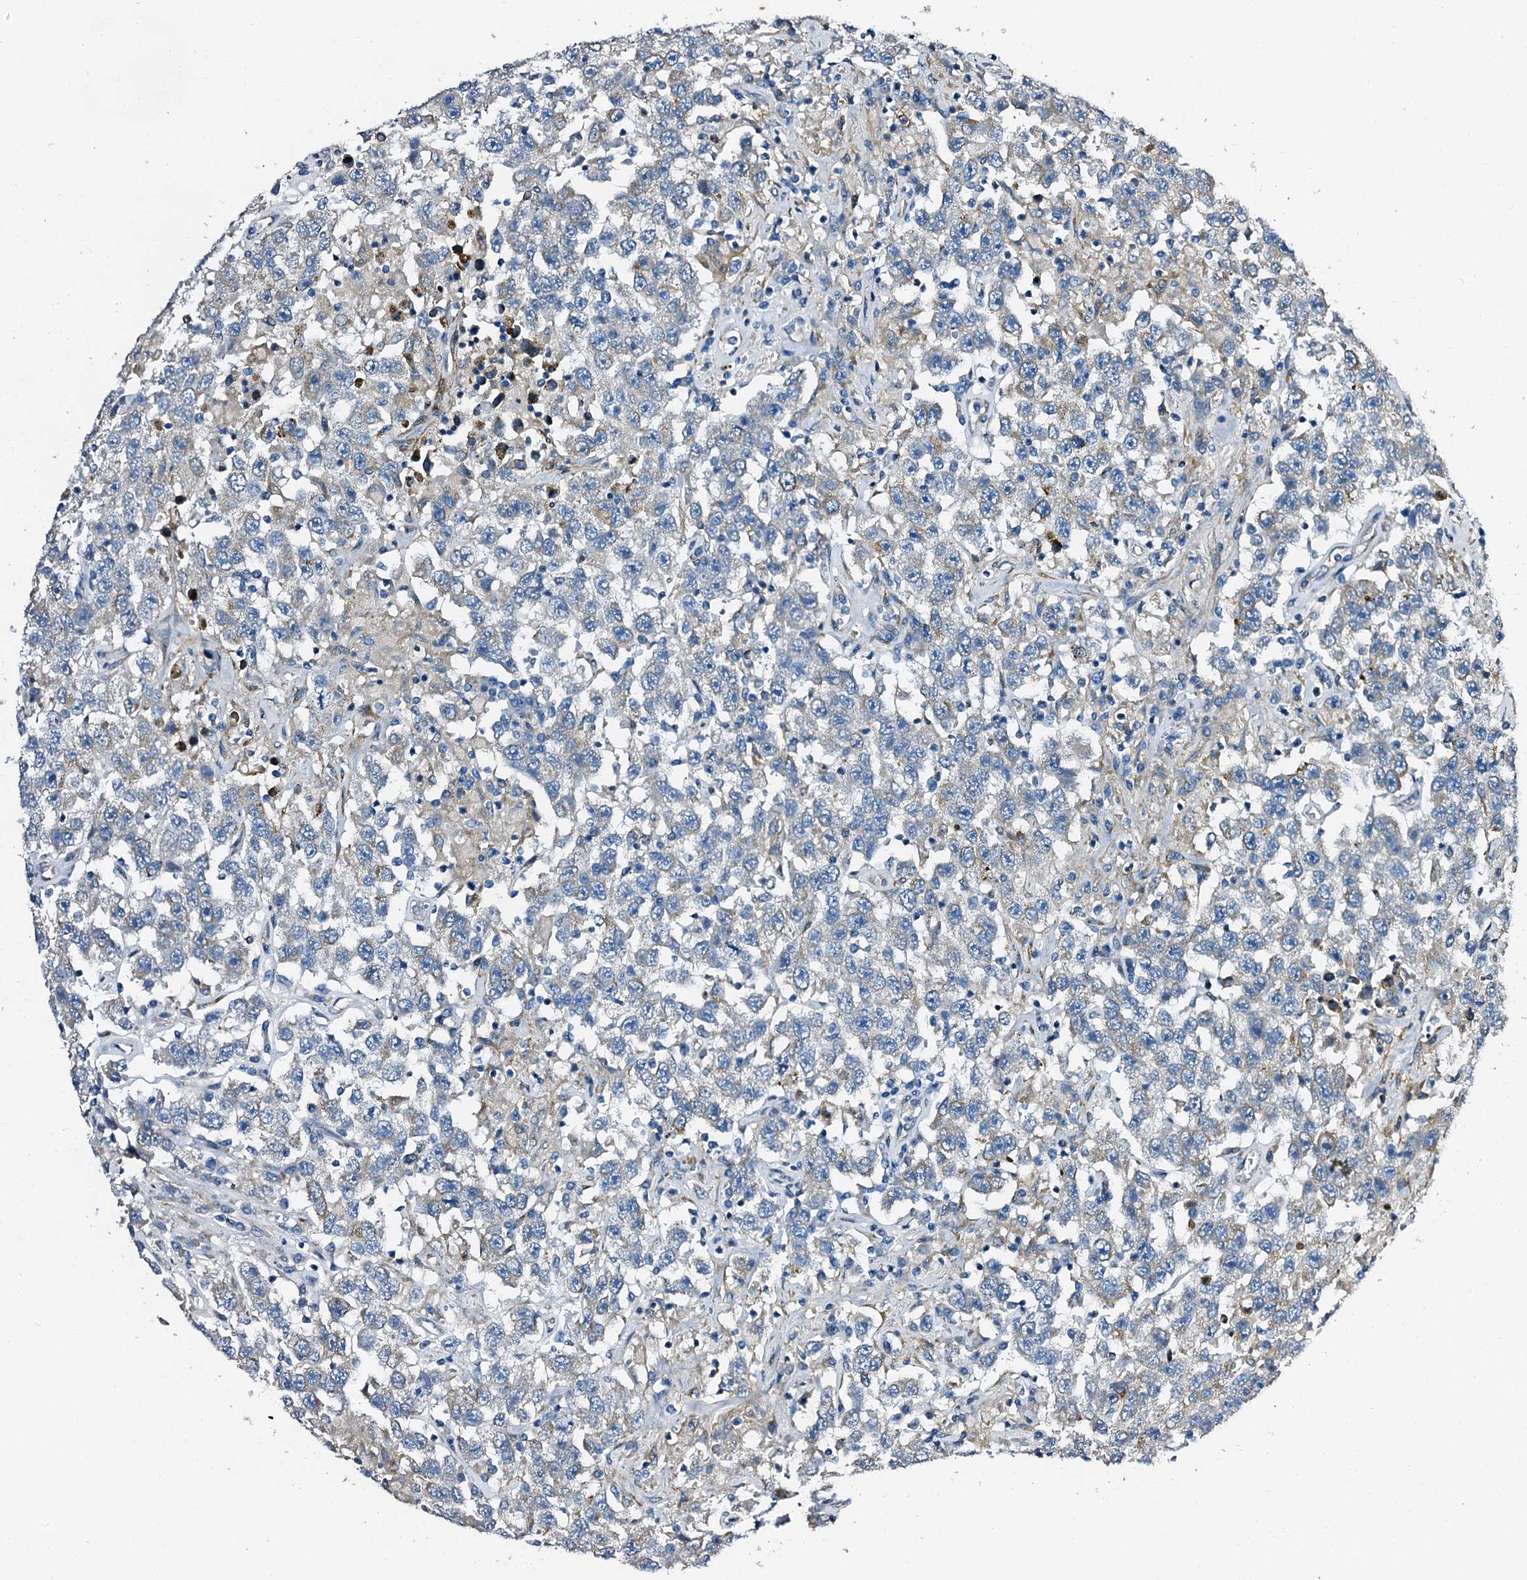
{"staining": {"intensity": "weak", "quantity": "<25%", "location": "cytoplasmic/membranous"}, "tissue": "testis cancer", "cell_type": "Tumor cells", "image_type": "cancer", "snomed": [{"axis": "morphology", "description": "Seminoma, NOS"}, {"axis": "topography", "description": "Testis"}], "caption": "Immunohistochemistry (IHC) micrograph of testis cancer (seminoma) stained for a protein (brown), which reveals no positivity in tumor cells.", "gene": "DBX1", "patient": {"sex": "male", "age": 41}}